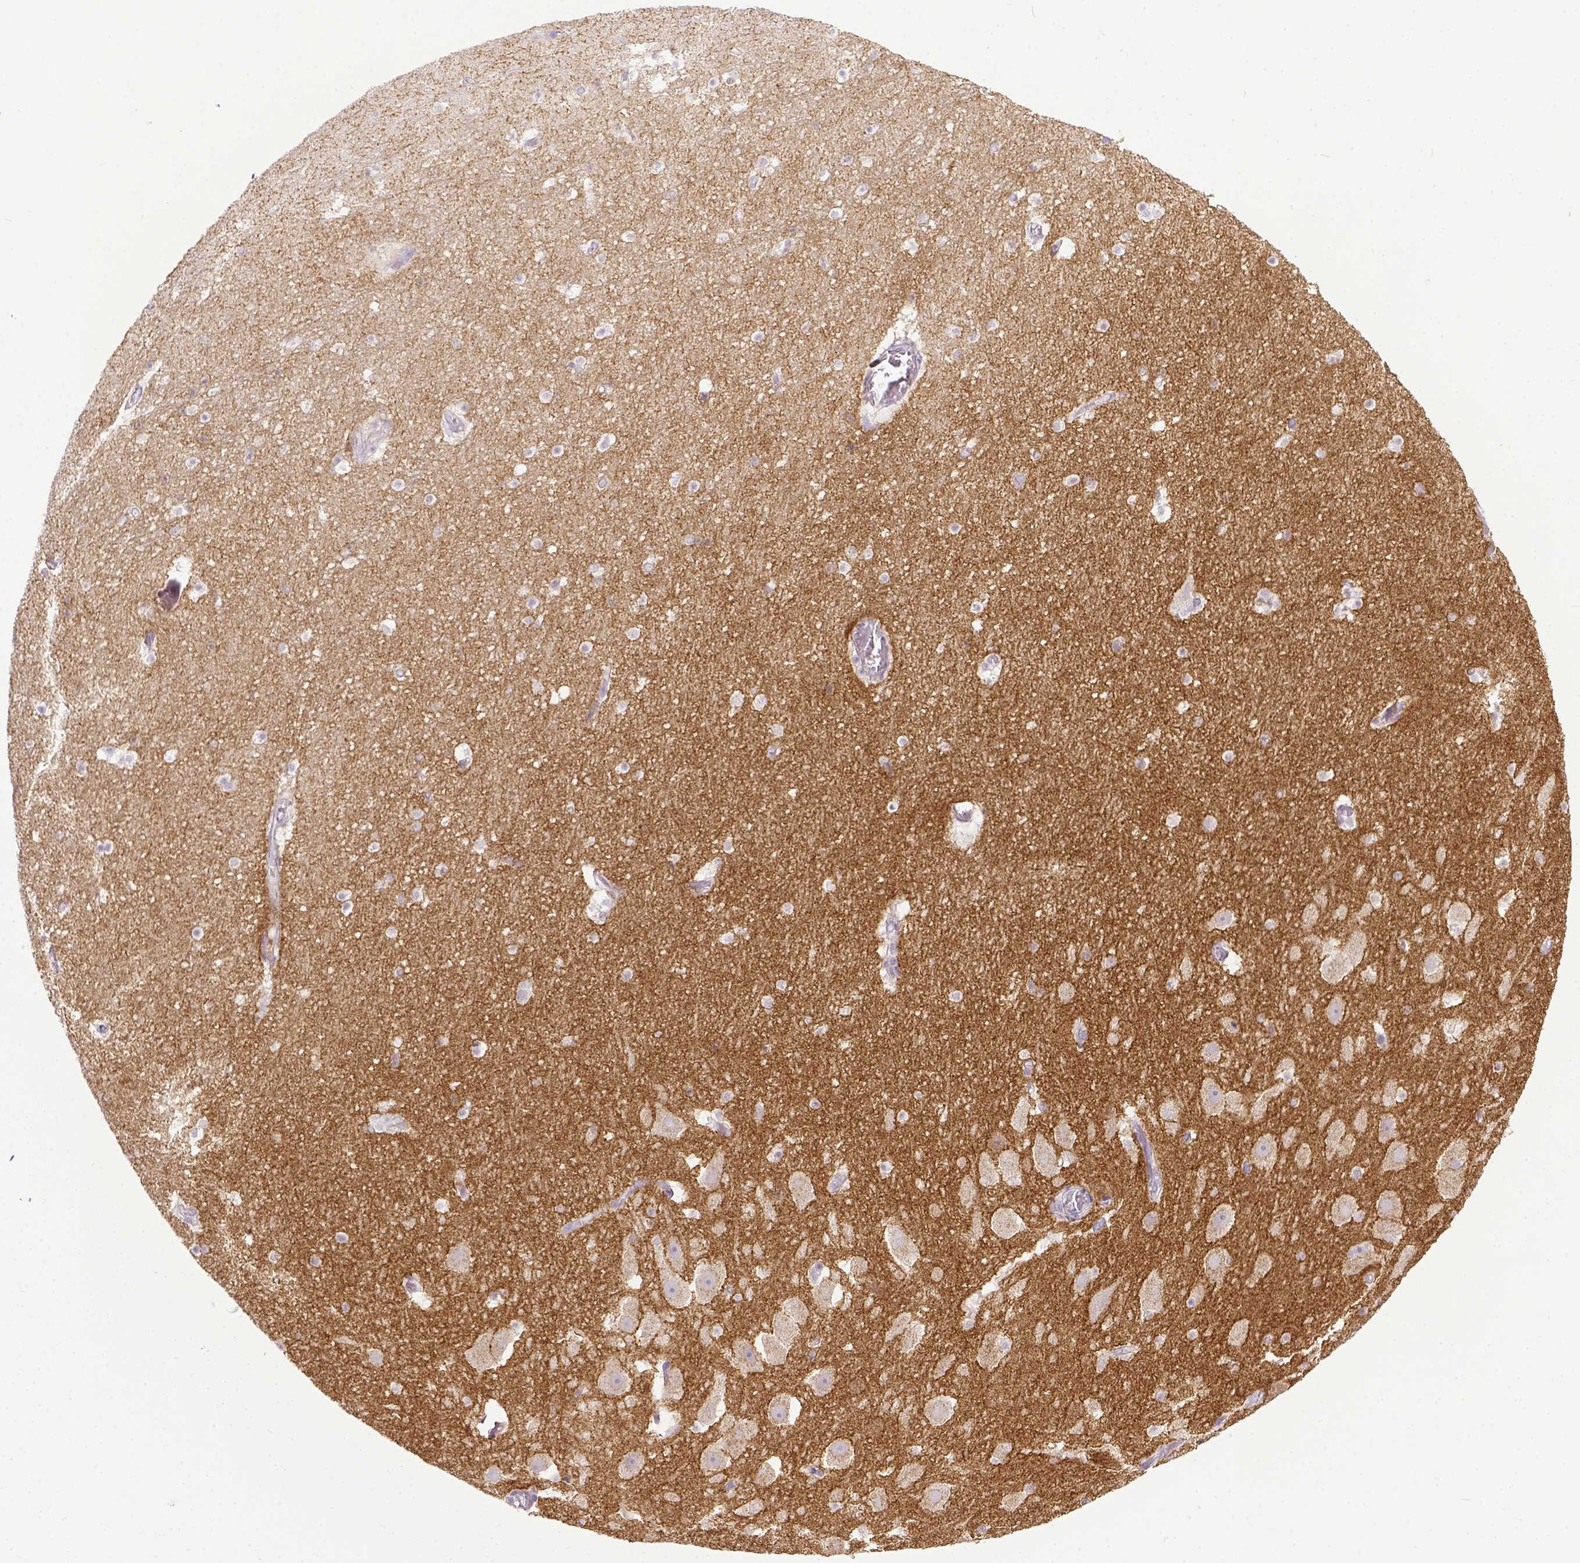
{"staining": {"intensity": "negative", "quantity": "none", "location": "none"}, "tissue": "hippocampus", "cell_type": "Glial cells", "image_type": "normal", "snomed": [{"axis": "morphology", "description": "Normal tissue, NOS"}, {"axis": "topography", "description": "Hippocampus"}], "caption": "IHC of benign hippocampus shows no staining in glial cells. (DAB (3,3'-diaminobenzidine) immunohistochemistry visualized using brightfield microscopy, high magnification).", "gene": "KIT", "patient": {"sex": "male", "age": 26}}